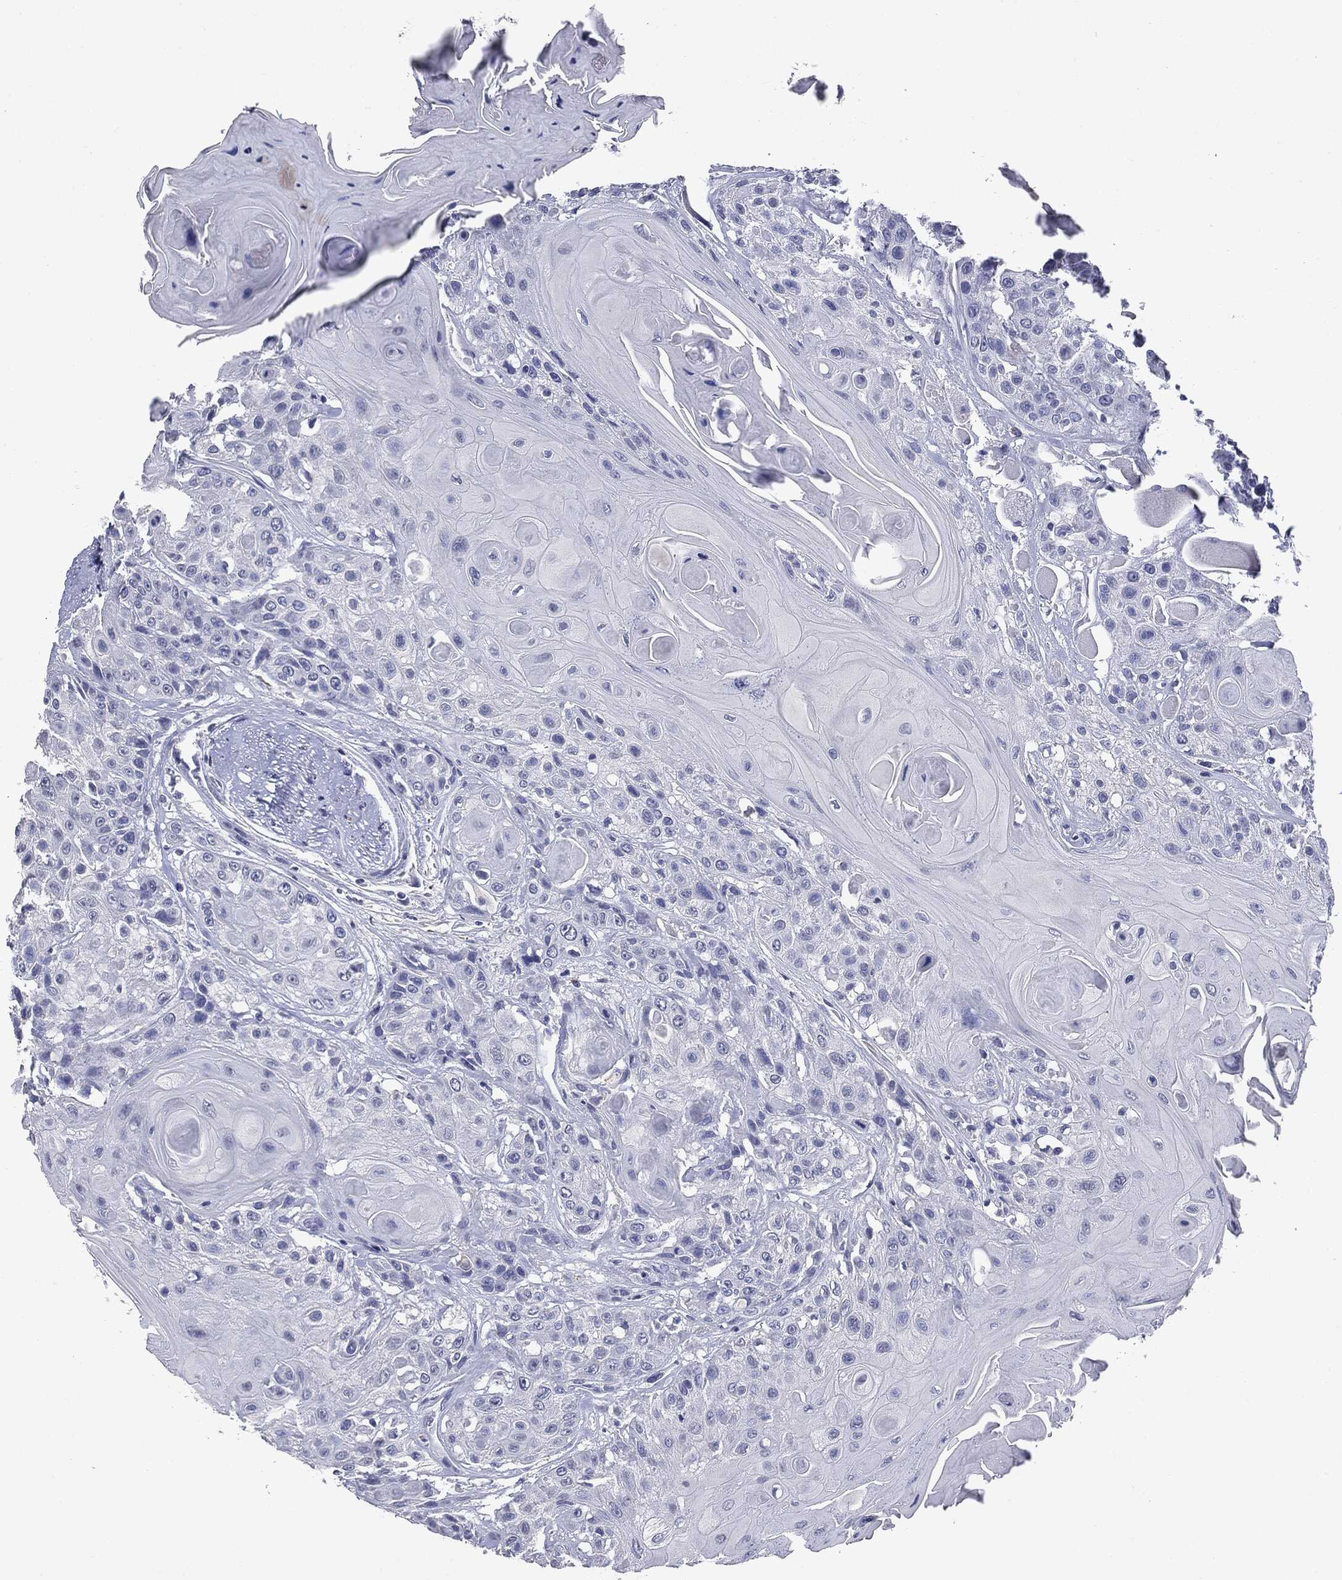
{"staining": {"intensity": "negative", "quantity": "none", "location": "none"}, "tissue": "head and neck cancer", "cell_type": "Tumor cells", "image_type": "cancer", "snomed": [{"axis": "morphology", "description": "Squamous cell carcinoma, NOS"}, {"axis": "topography", "description": "Head-Neck"}], "caption": "Immunohistochemistry (IHC) of human head and neck squamous cell carcinoma displays no expression in tumor cells. (Immunohistochemistry, brightfield microscopy, high magnification).", "gene": "TSHB", "patient": {"sex": "female", "age": 59}}